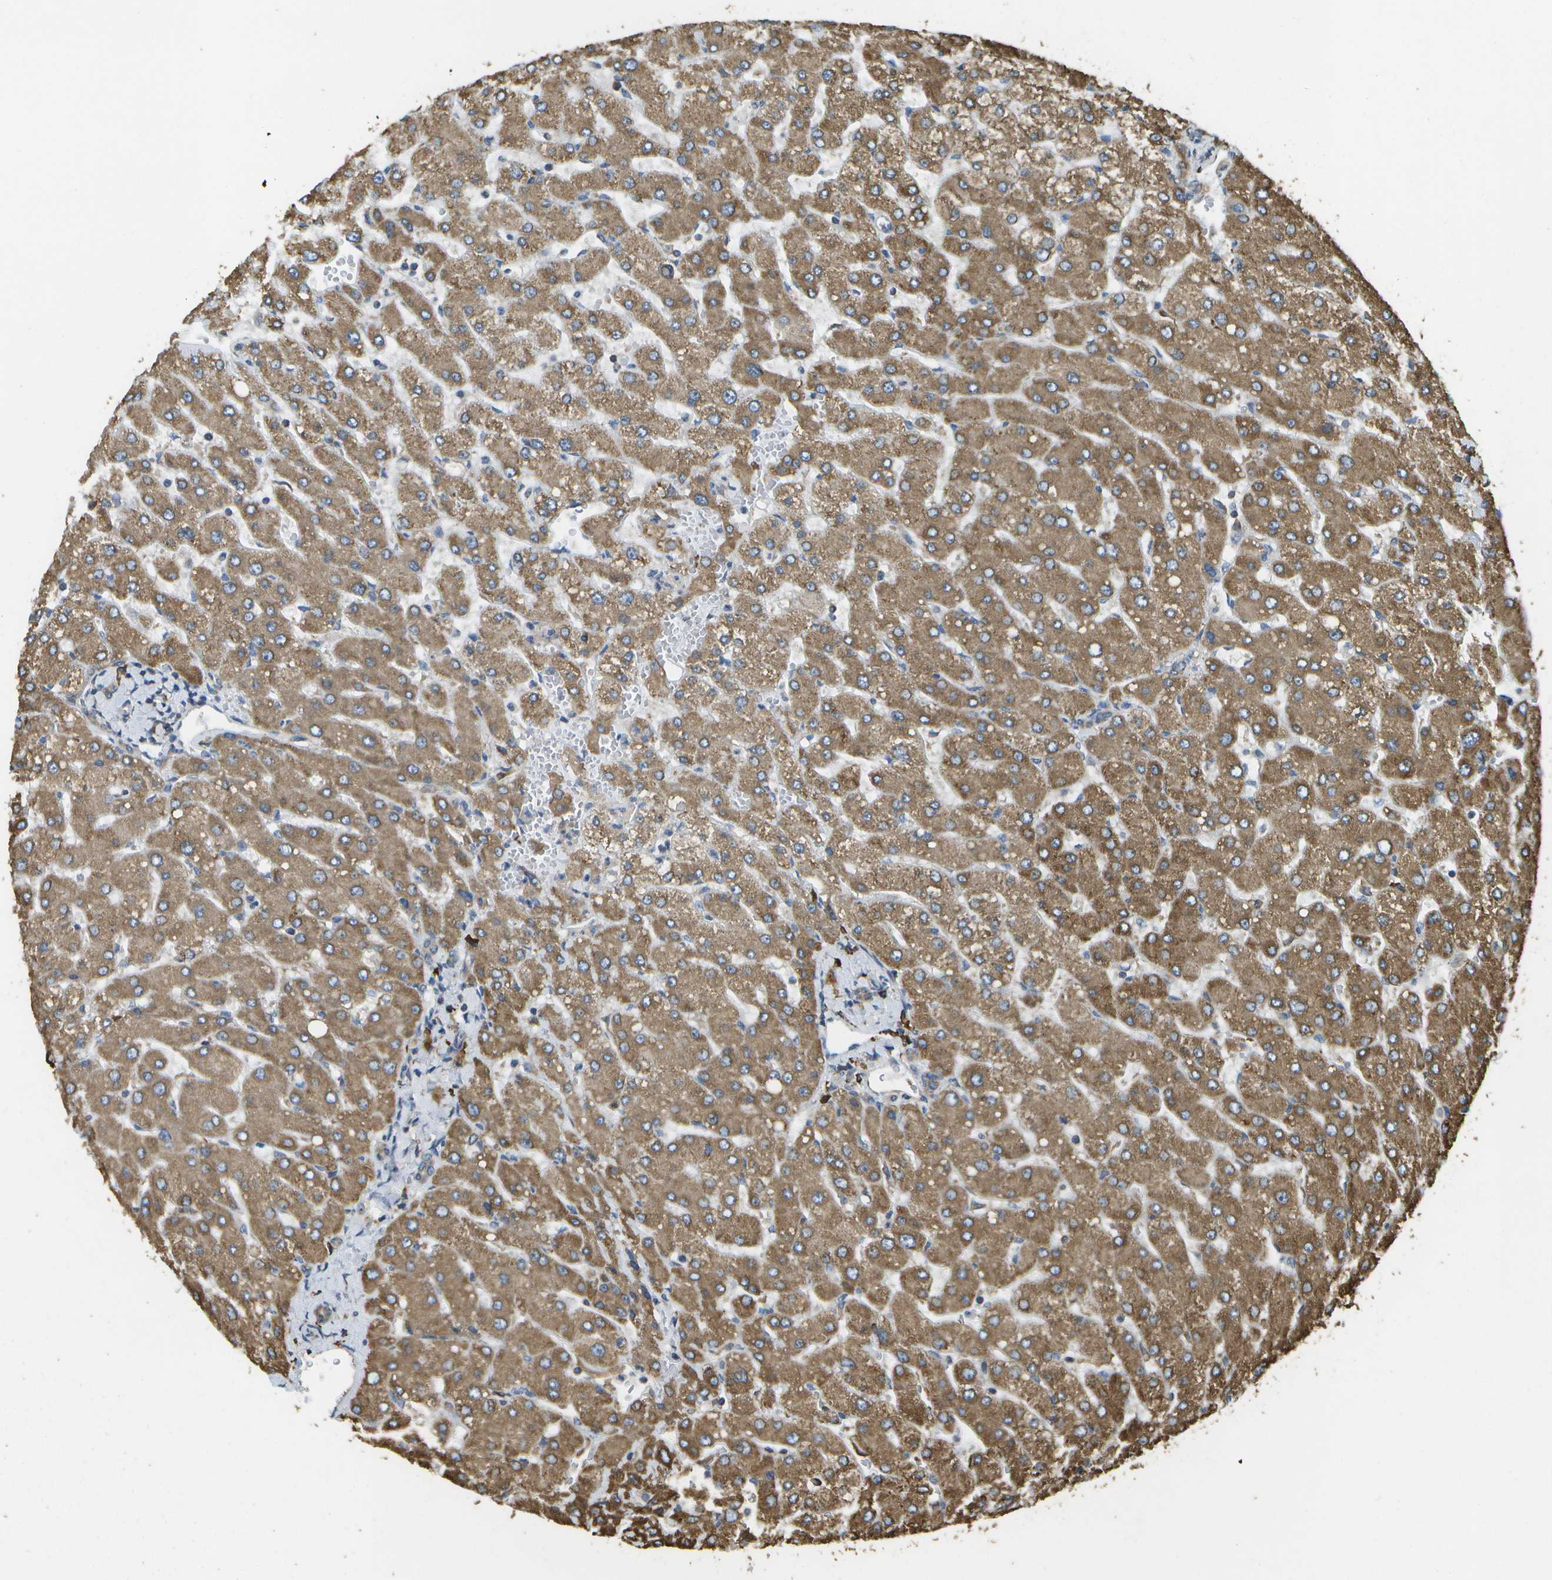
{"staining": {"intensity": "moderate", "quantity": ">75%", "location": "cytoplasmic/membranous"}, "tissue": "liver", "cell_type": "Hepatocytes", "image_type": "normal", "snomed": [{"axis": "morphology", "description": "Normal tissue, NOS"}, {"axis": "topography", "description": "Liver"}], "caption": "Immunohistochemical staining of normal human liver reveals medium levels of moderate cytoplasmic/membranous staining in about >75% of hepatocytes.", "gene": "PDIA4", "patient": {"sex": "male", "age": 55}}